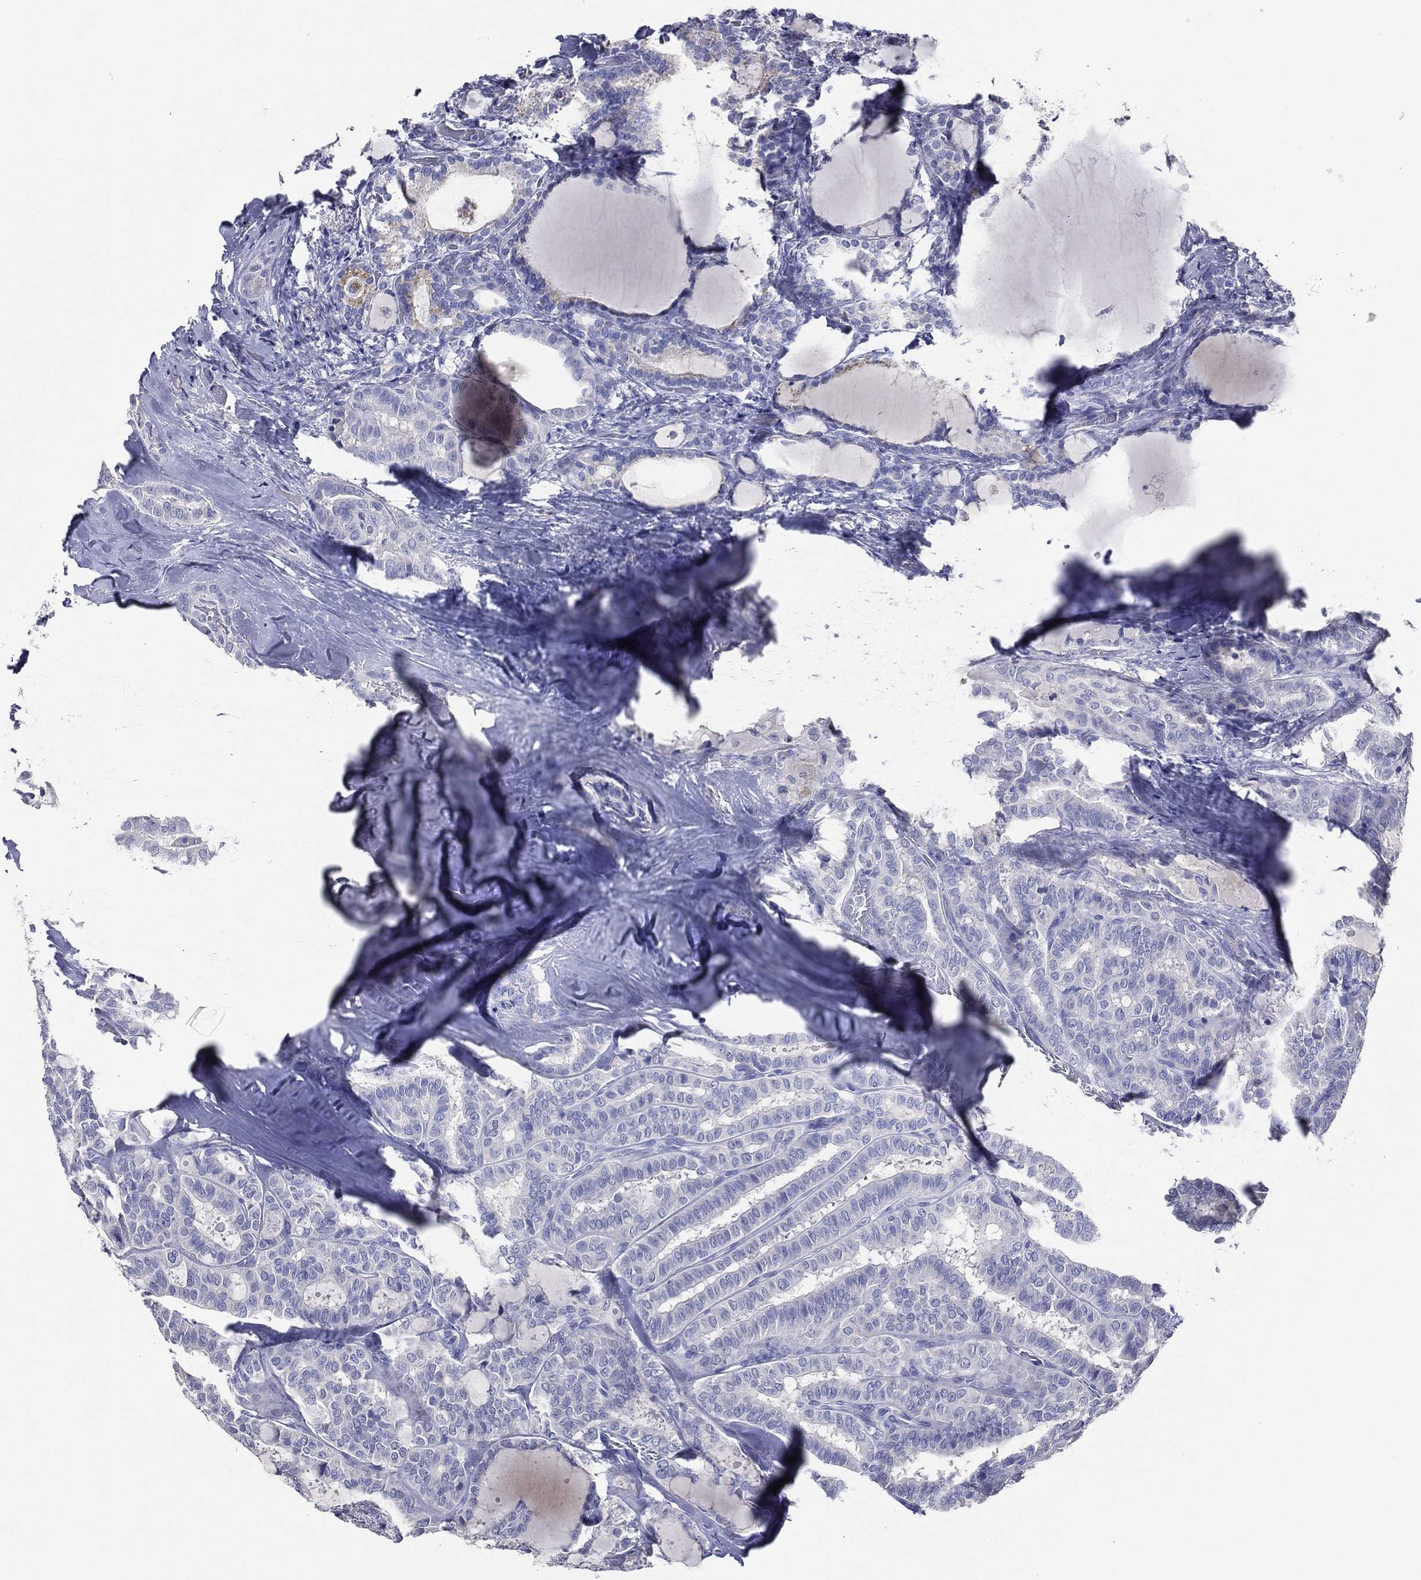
{"staining": {"intensity": "negative", "quantity": "none", "location": "none"}, "tissue": "thyroid cancer", "cell_type": "Tumor cells", "image_type": "cancer", "snomed": [{"axis": "morphology", "description": "Papillary adenocarcinoma, NOS"}, {"axis": "topography", "description": "Thyroid gland"}], "caption": "Protein analysis of thyroid papillary adenocarcinoma exhibits no significant staining in tumor cells.", "gene": "TFAP2A", "patient": {"sex": "female", "age": 39}}